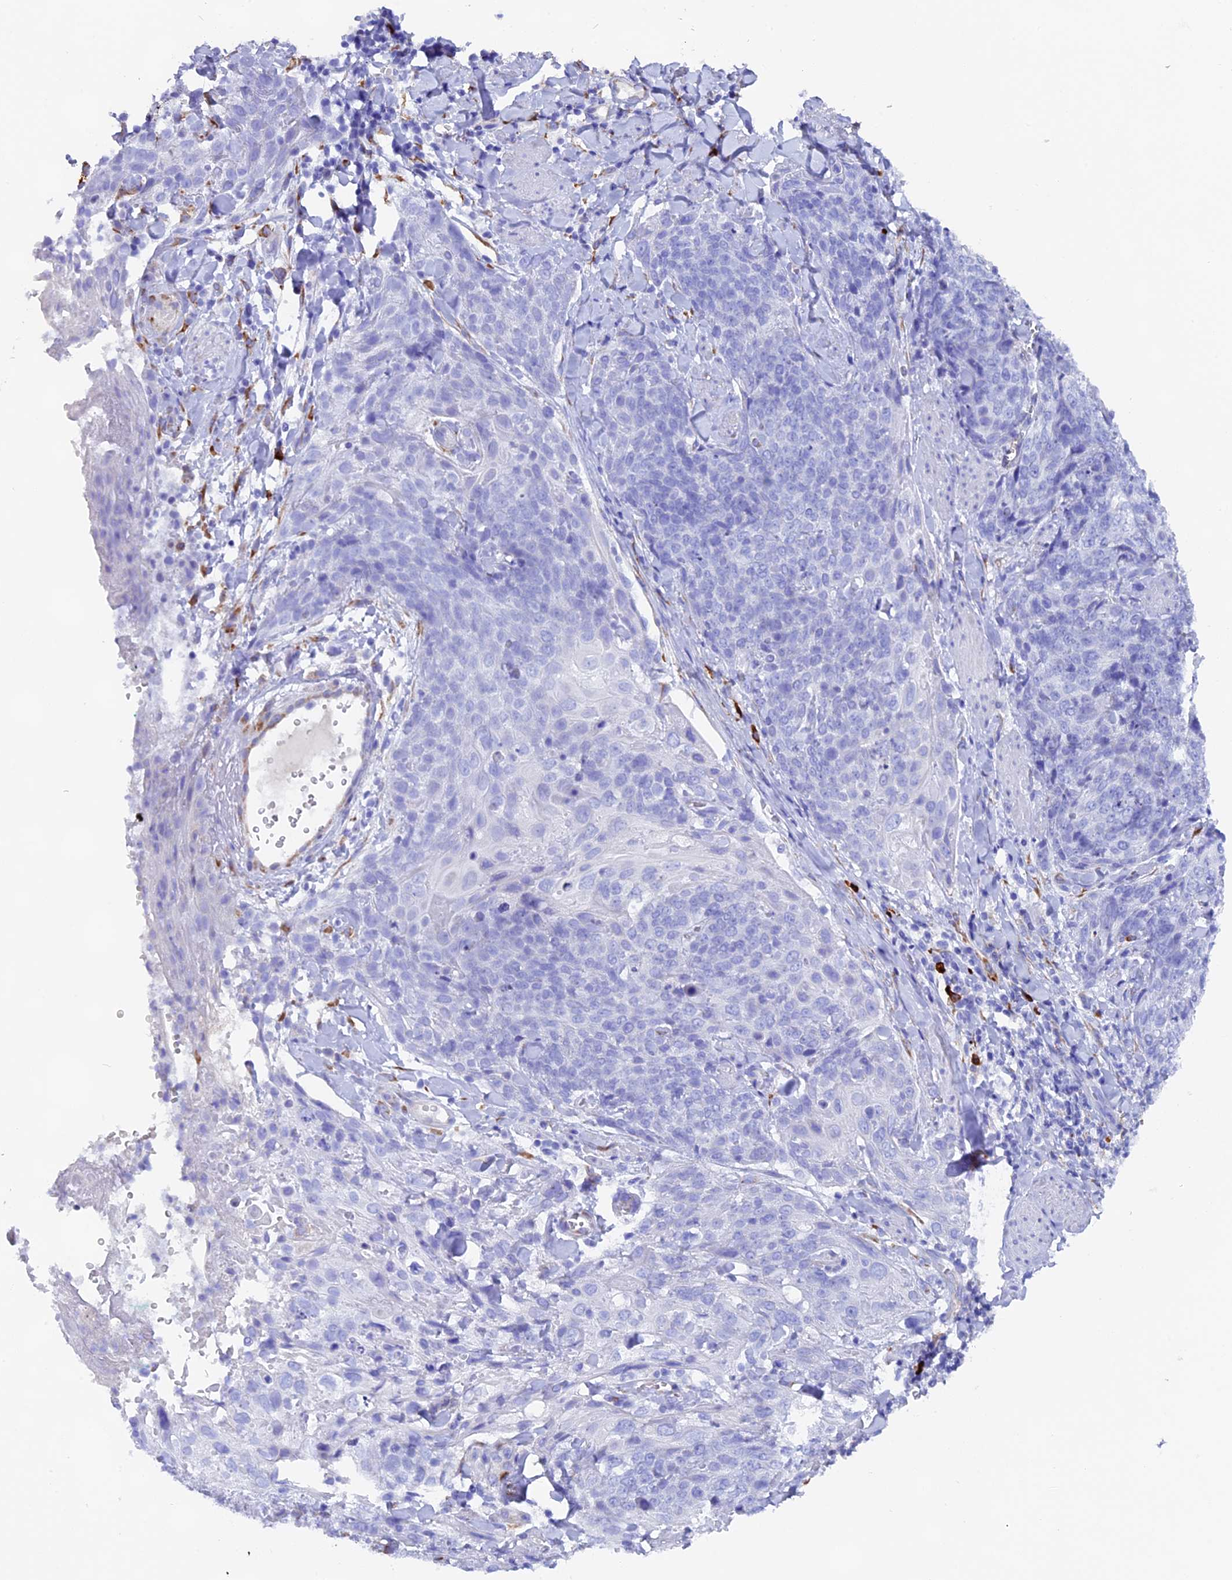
{"staining": {"intensity": "negative", "quantity": "none", "location": "none"}, "tissue": "skin cancer", "cell_type": "Tumor cells", "image_type": "cancer", "snomed": [{"axis": "morphology", "description": "Squamous cell carcinoma, NOS"}, {"axis": "topography", "description": "Skin"}, {"axis": "topography", "description": "Vulva"}], "caption": "This is an immunohistochemistry (IHC) image of skin cancer (squamous cell carcinoma). There is no staining in tumor cells.", "gene": "FKBP11", "patient": {"sex": "female", "age": 85}}